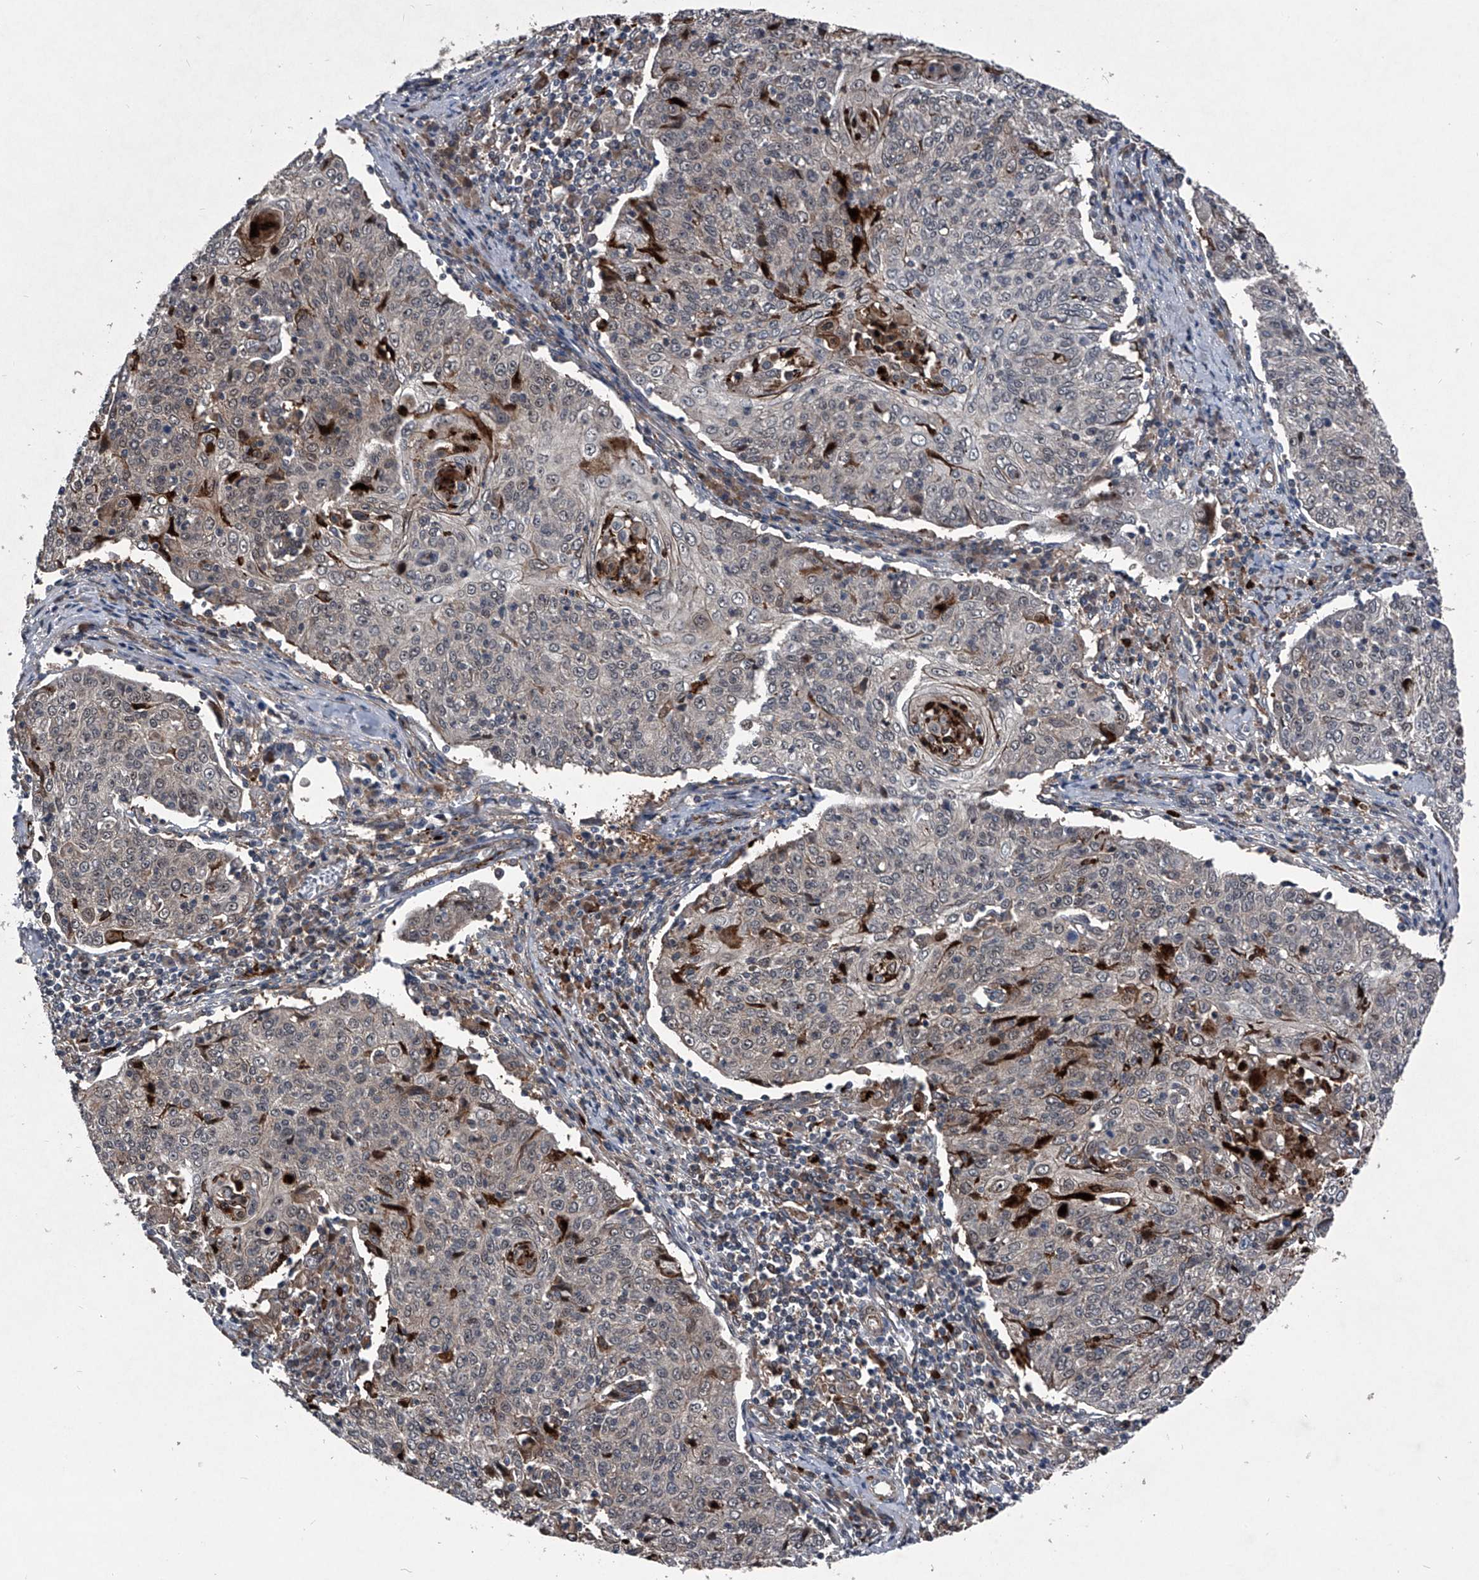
{"staining": {"intensity": "weak", "quantity": ">75%", "location": "cytoplasmic/membranous"}, "tissue": "cervical cancer", "cell_type": "Tumor cells", "image_type": "cancer", "snomed": [{"axis": "morphology", "description": "Squamous cell carcinoma, NOS"}, {"axis": "topography", "description": "Cervix"}], "caption": "Immunohistochemical staining of human cervical cancer (squamous cell carcinoma) demonstrates low levels of weak cytoplasmic/membranous protein staining in about >75% of tumor cells. (brown staining indicates protein expression, while blue staining denotes nuclei).", "gene": "MAPKAP1", "patient": {"sex": "female", "age": 48}}